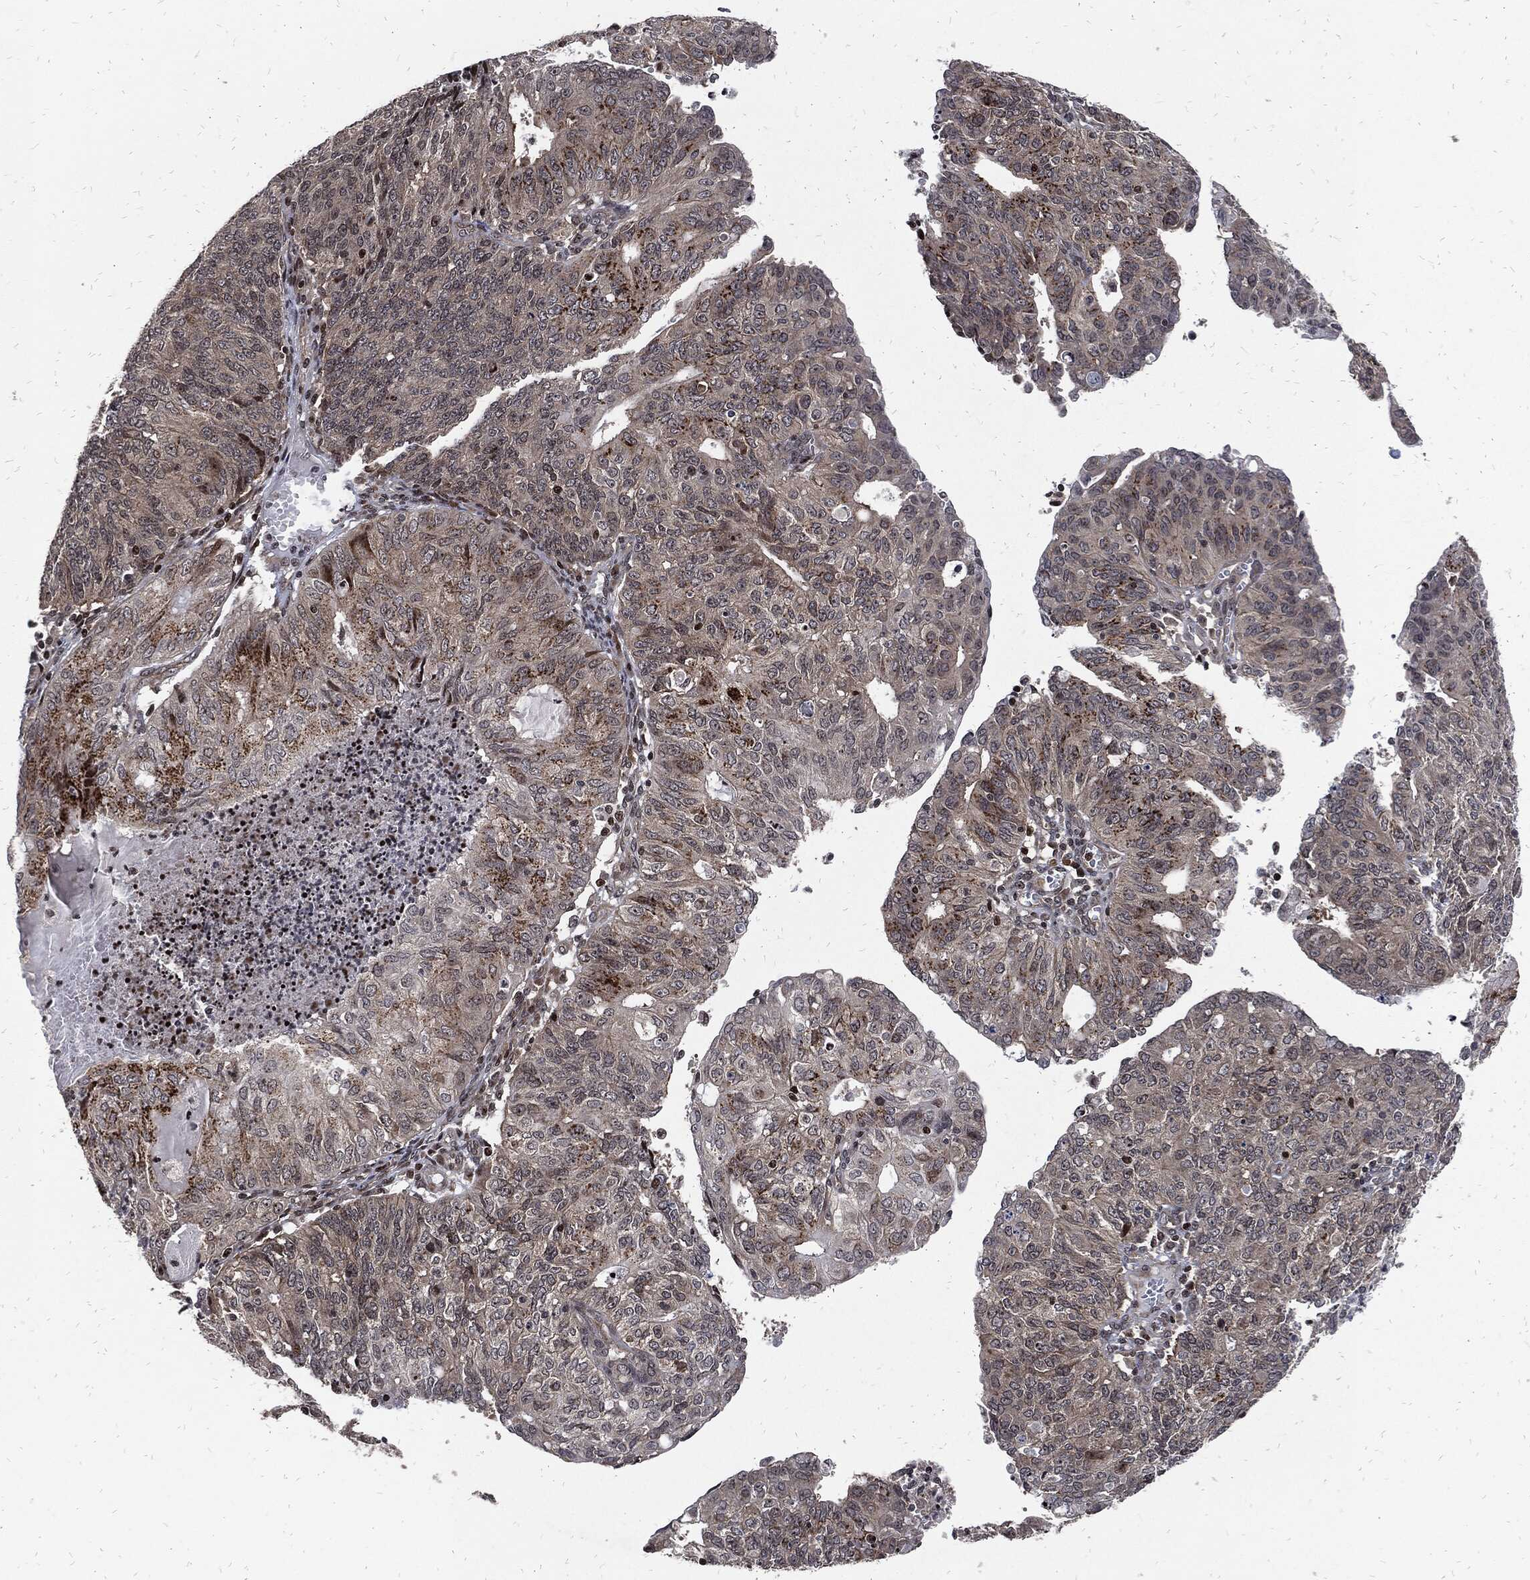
{"staining": {"intensity": "strong", "quantity": "25%-75%", "location": "cytoplasmic/membranous"}, "tissue": "endometrial cancer", "cell_type": "Tumor cells", "image_type": "cancer", "snomed": [{"axis": "morphology", "description": "Adenocarcinoma, NOS"}, {"axis": "topography", "description": "Endometrium"}], "caption": "Brown immunohistochemical staining in human endometrial cancer demonstrates strong cytoplasmic/membranous expression in approximately 25%-75% of tumor cells.", "gene": "ZNF775", "patient": {"sex": "female", "age": 82}}